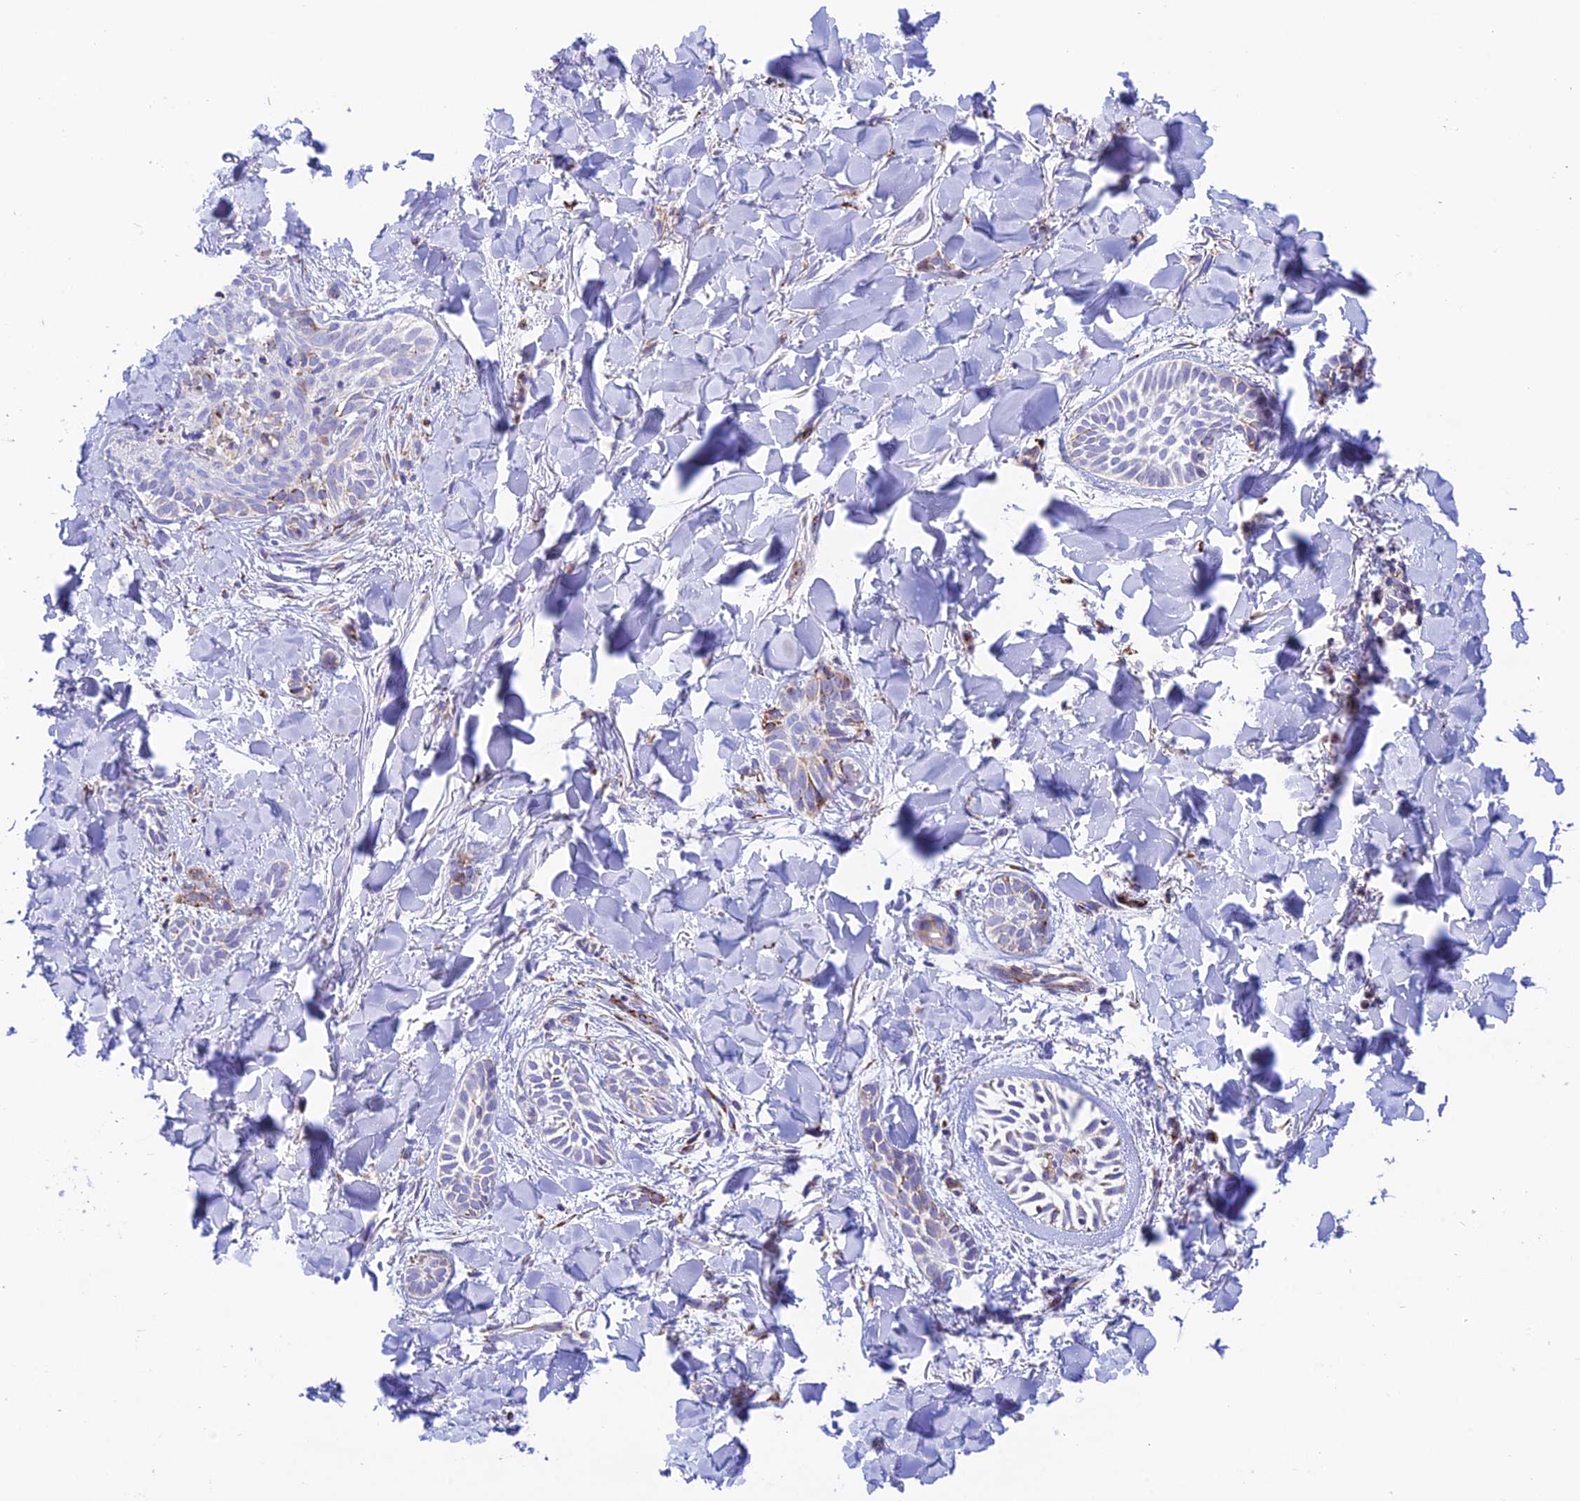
{"staining": {"intensity": "weak", "quantity": "<25%", "location": "cytoplasmic/membranous"}, "tissue": "skin cancer", "cell_type": "Tumor cells", "image_type": "cancer", "snomed": [{"axis": "morphology", "description": "Basal cell carcinoma"}, {"axis": "topography", "description": "Skin"}], "caption": "The micrograph demonstrates no staining of tumor cells in skin cancer (basal cell carcinoma).", "gene": "TUBGCP6", "patient": {"sex": "female", "age": 59}}